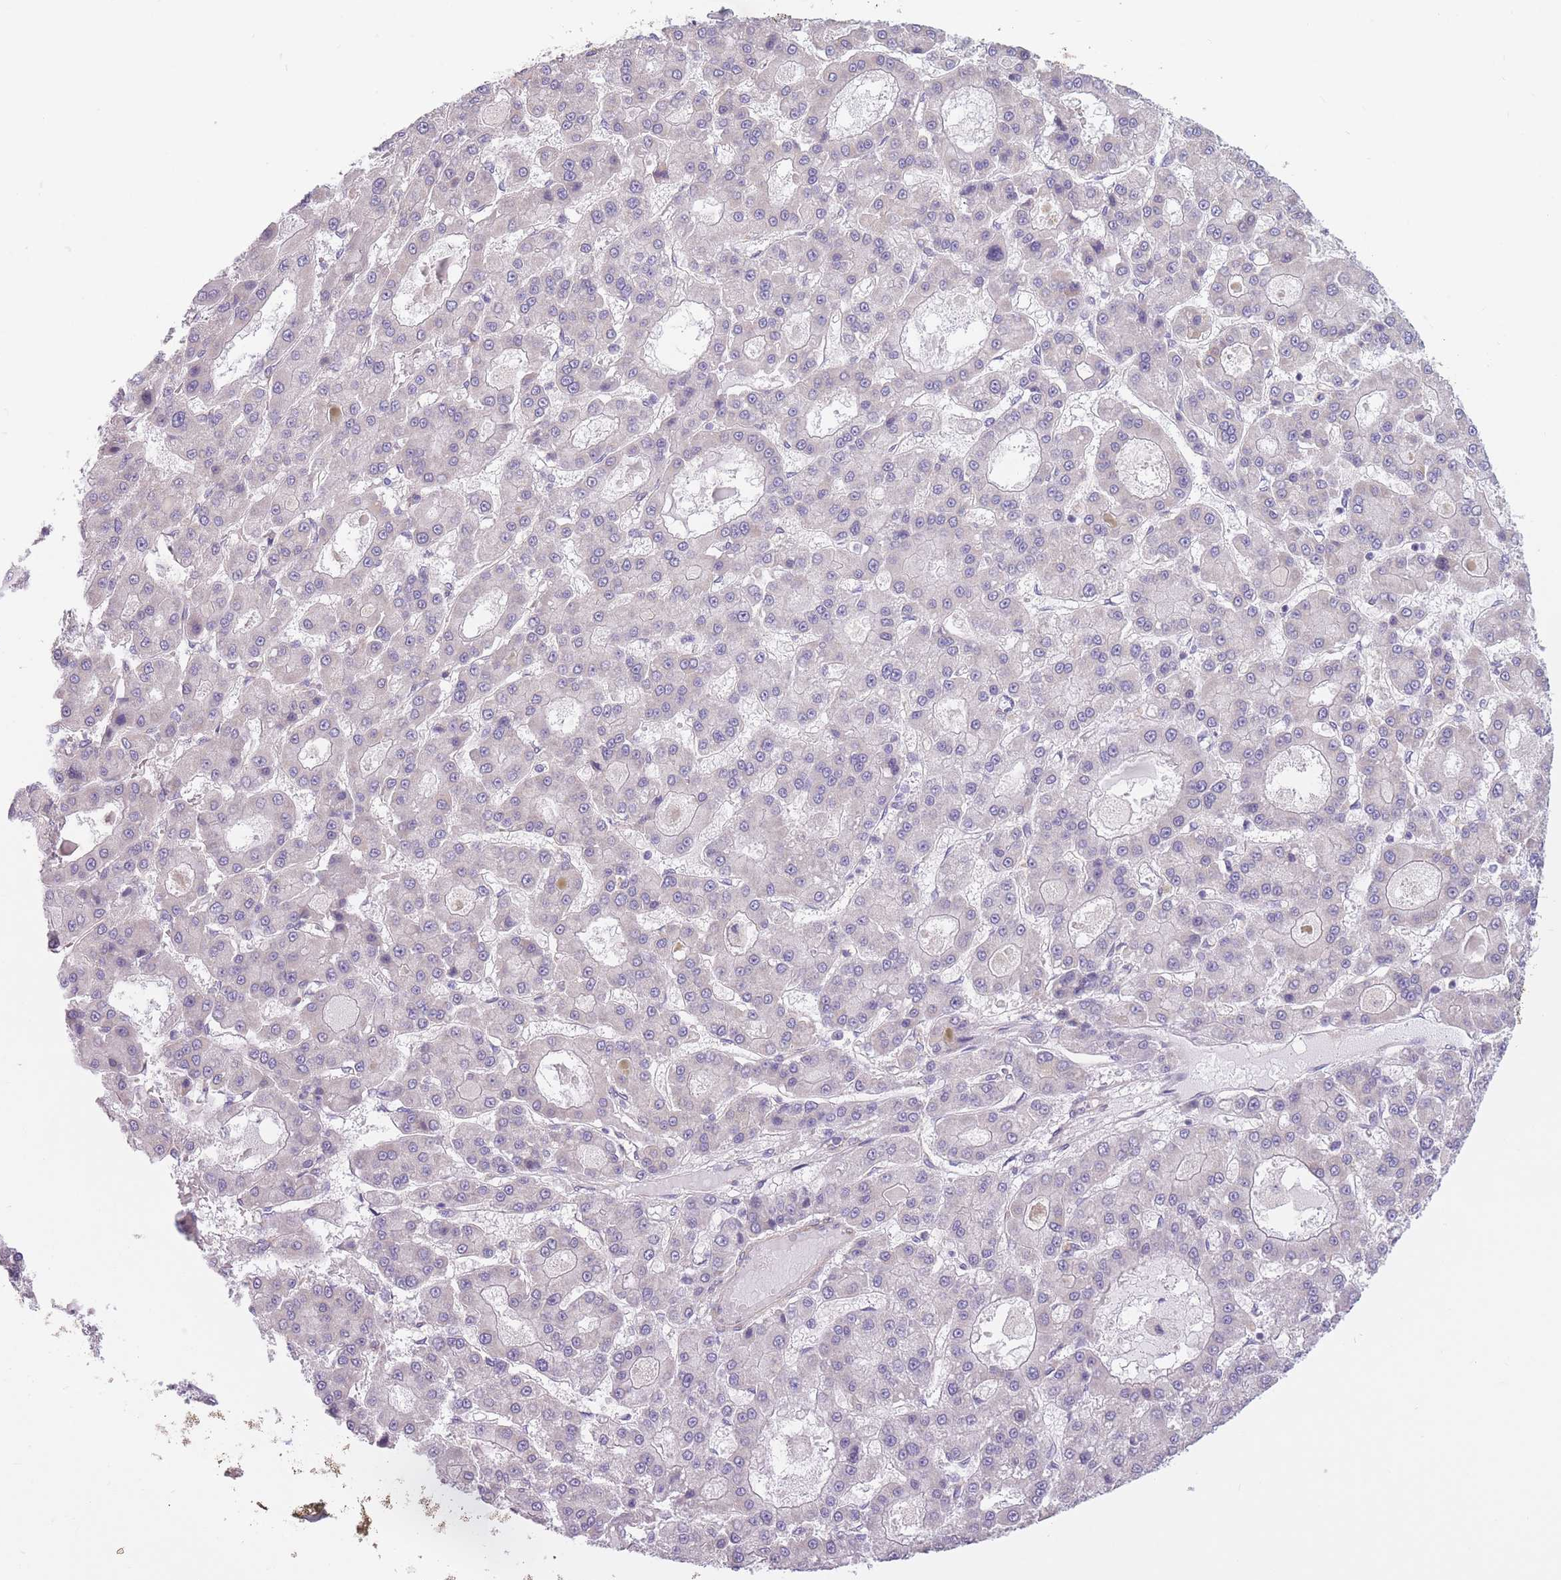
{"staining": {"intensity": "negative", "quantity": "none", "location": "none"}, "tissue": "liver cancer", "cell_type": "Tumor cells", "image_type": "cancer", "snomed": [{"axis": "morphology", "description": "Carcinoma, Hepatocellular, NOS"}, {"axis": "topography", "description": "Liver"}], "caption": "An image of human hepatocellular carcinoma (liver) is negative for staining in tumor cells.", "gene": "SERPINB3", "patient": {"sex": "male", "age": 70}}